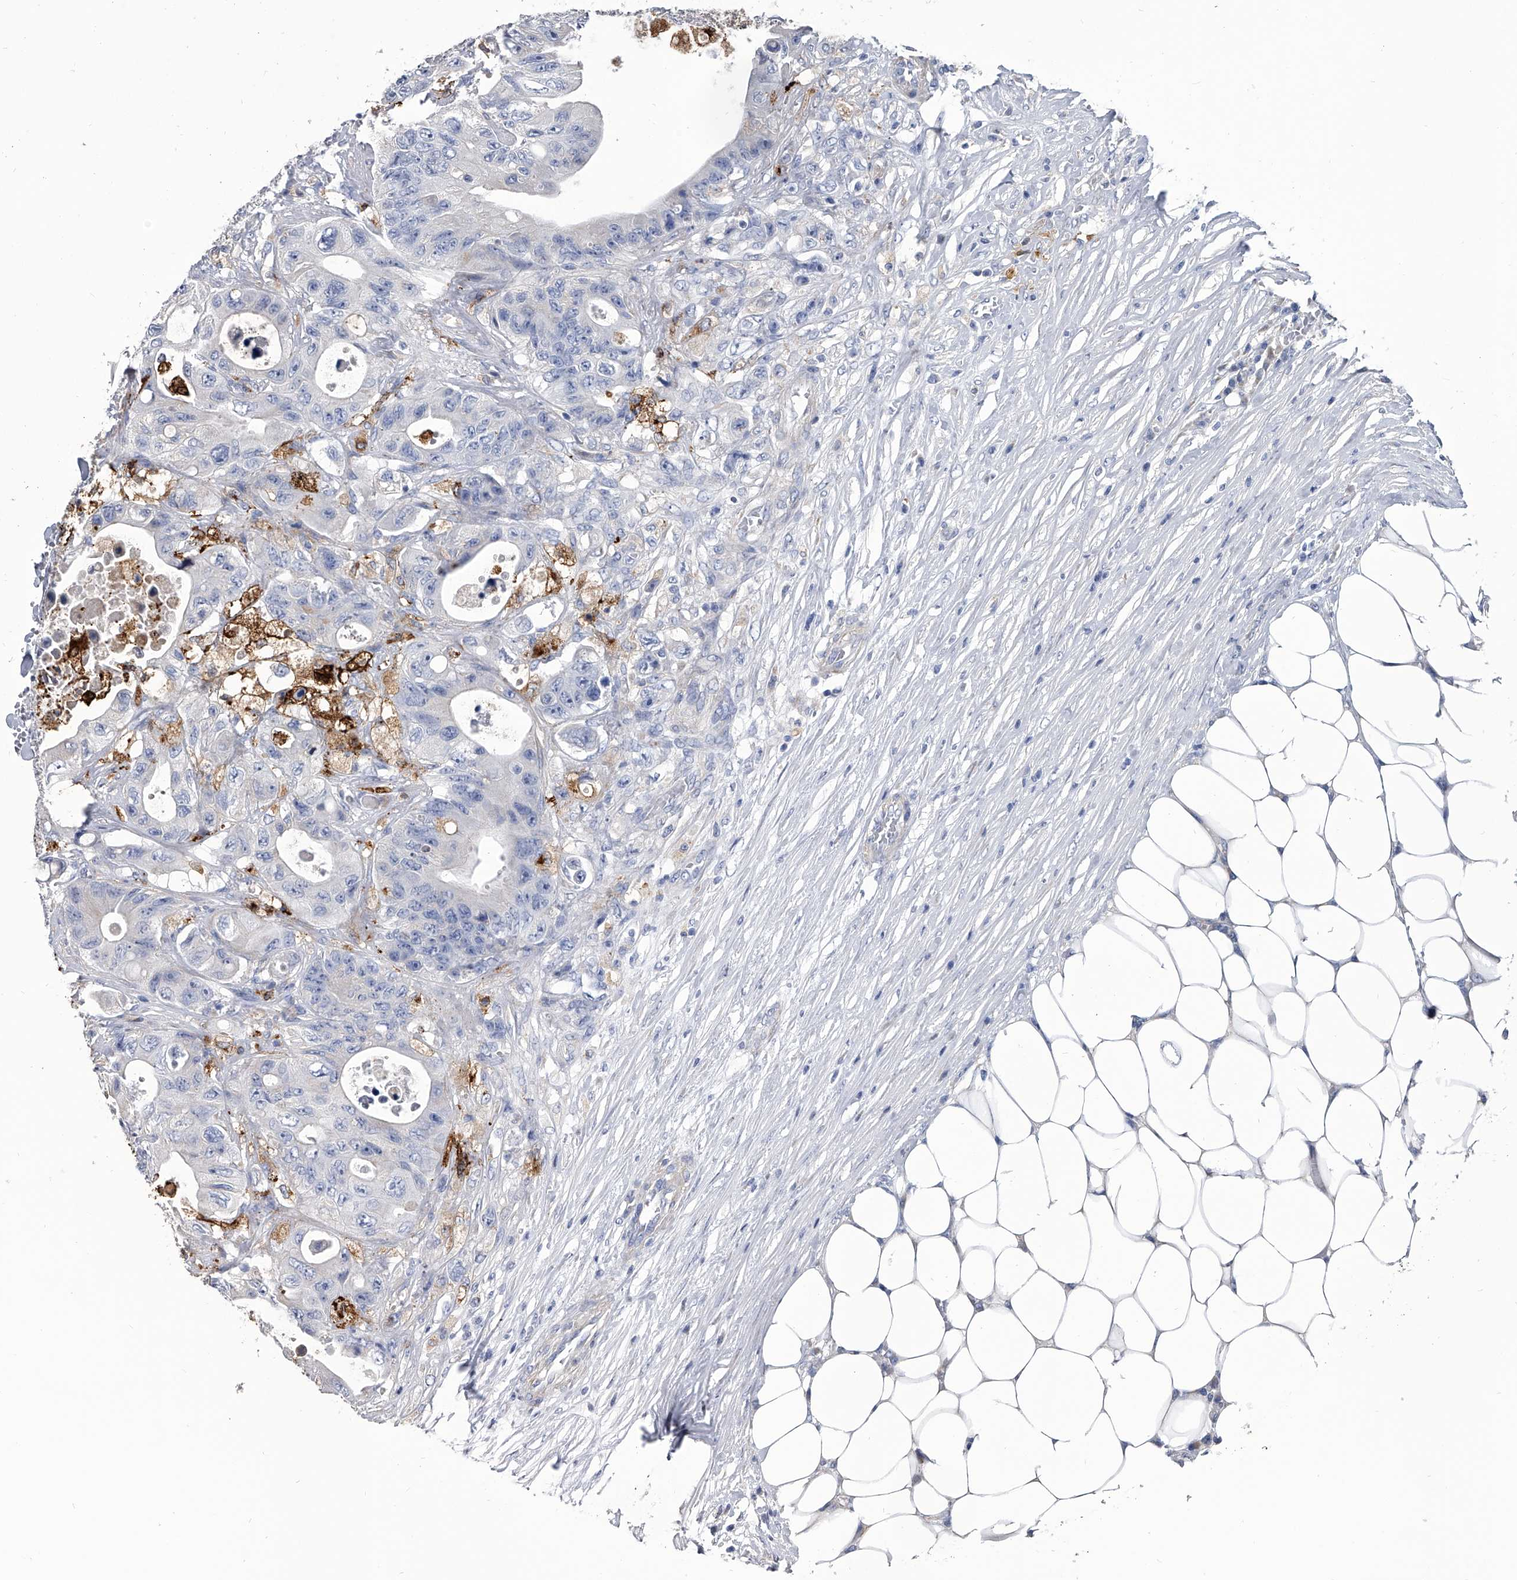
{"staining": {"intensity": "negative", "quantity": "none", "location": "none"}, "tissue": "colorectal cancer", "cell_type": "Tumor cells", "image_type": "cancer", "snomed": [{"axis": "morphology", "description": "Adenocarcinoma, NOS"}, {"axis": "topography", "description": "Colon"}], "caption": "This is an IHC histopathology image of human adenocarcinoma (colorectal). There is no expression in tumor cells.", "gene": "SPP1", "patient": {"sex": "female", "age": 46}}